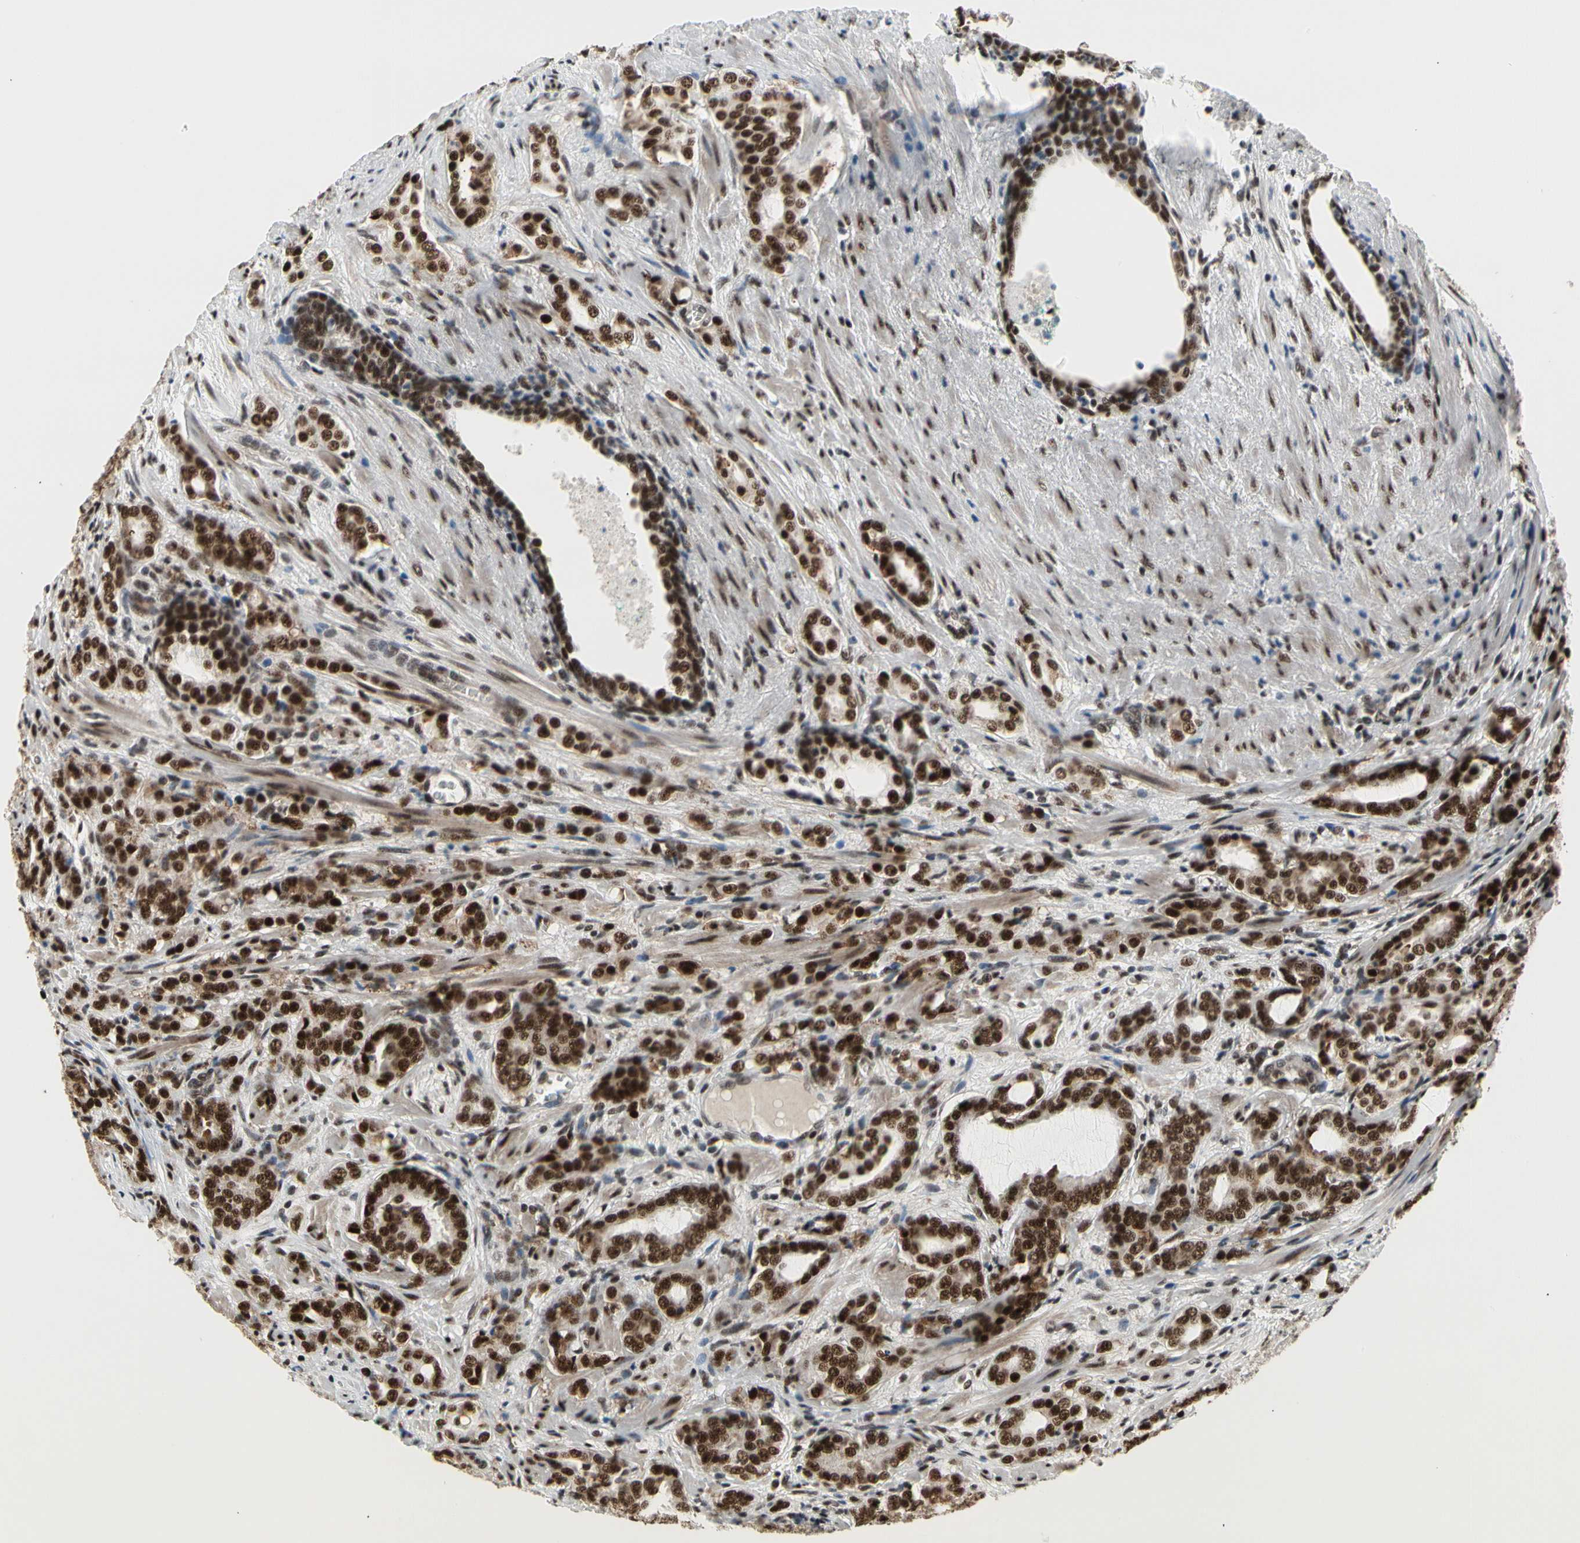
{"staining": {"intensity": "strong", "quantity": ">75%", "location": "nuclear"}, "tissue": "prostate cancer", "cell_type": "Tumor cells", "image_type": "cancer", "snomed": [{"axis": "morphology", "description": "Adenocarcinoma, High grade"}, {"axis": "topography", "description": "Prostate"}], "caption": "Immunohistochemical staining of prostate adenocarcinoma (high-grade) displays high levels of strong nuclear protein expression in about >75% of tumor cells. (DAB (3,3'-diaminobenzidine) IHC, brown staining for protein, blue staining for nuclei).", "gene": "SRSF11", "patient": {"sex": "male", "age": 64}}